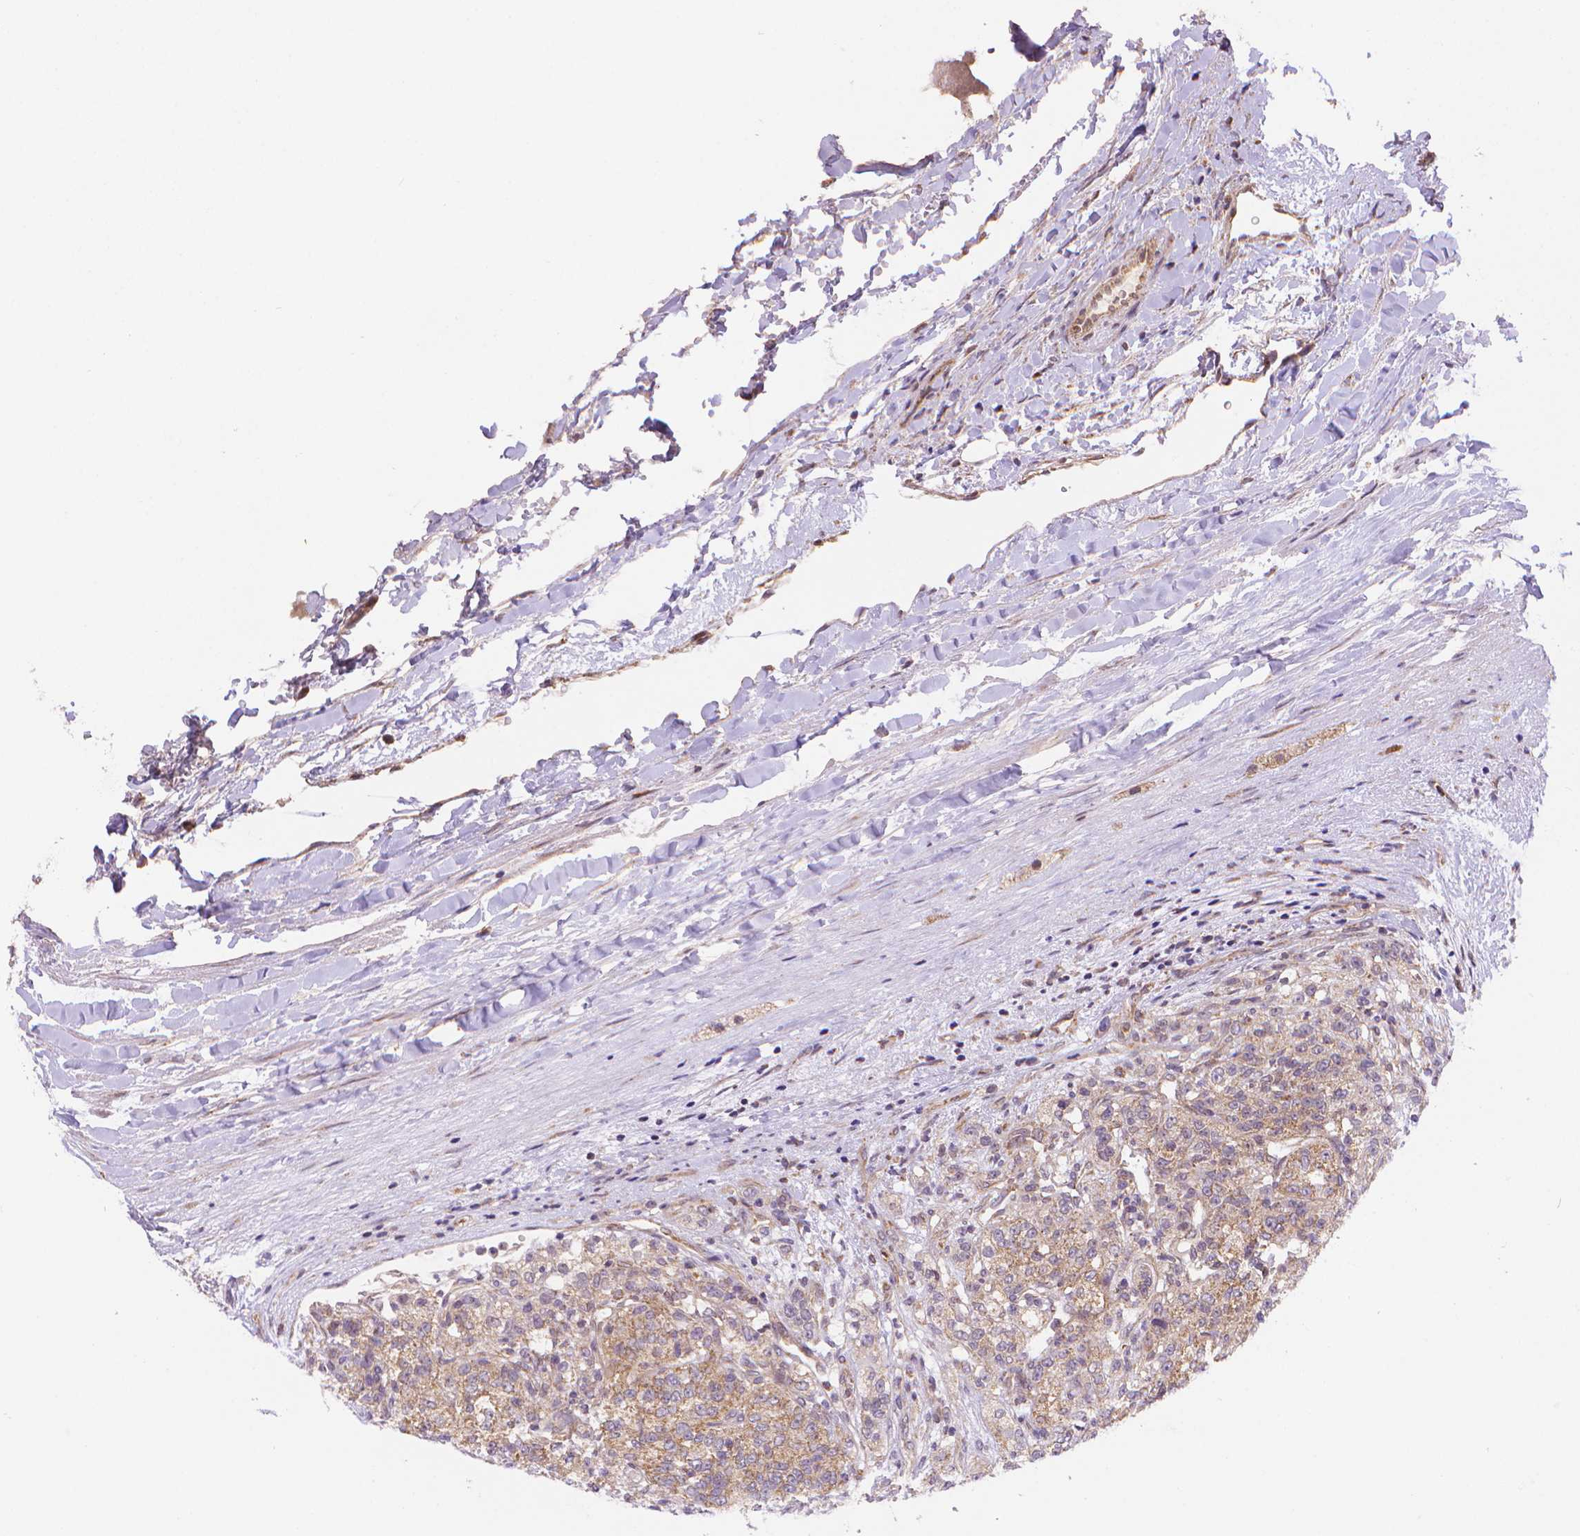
{"staining": {"intensity": "weak", "quantity": ">75%", "location": "cytoplasmic/membranous"}, "tissue": "renal cancer", "cell_type": "Tumor cells", "image_type": "cancer", "snomed": [{"axis": "morphology", "description": "Adenocarcinoma, NOS"}, {"axis": "topography", "description": "Kidney"}], "caption": "Immunohistochemistry (IHC) histopathology image of renal cancer stained for a protein (brown), which reveals low levels of weak cytoplasmic/membranous expression in about >75% of tumor cells.", "gene": "CYYR1", "patient": {"sex": "female", "age": 63}}